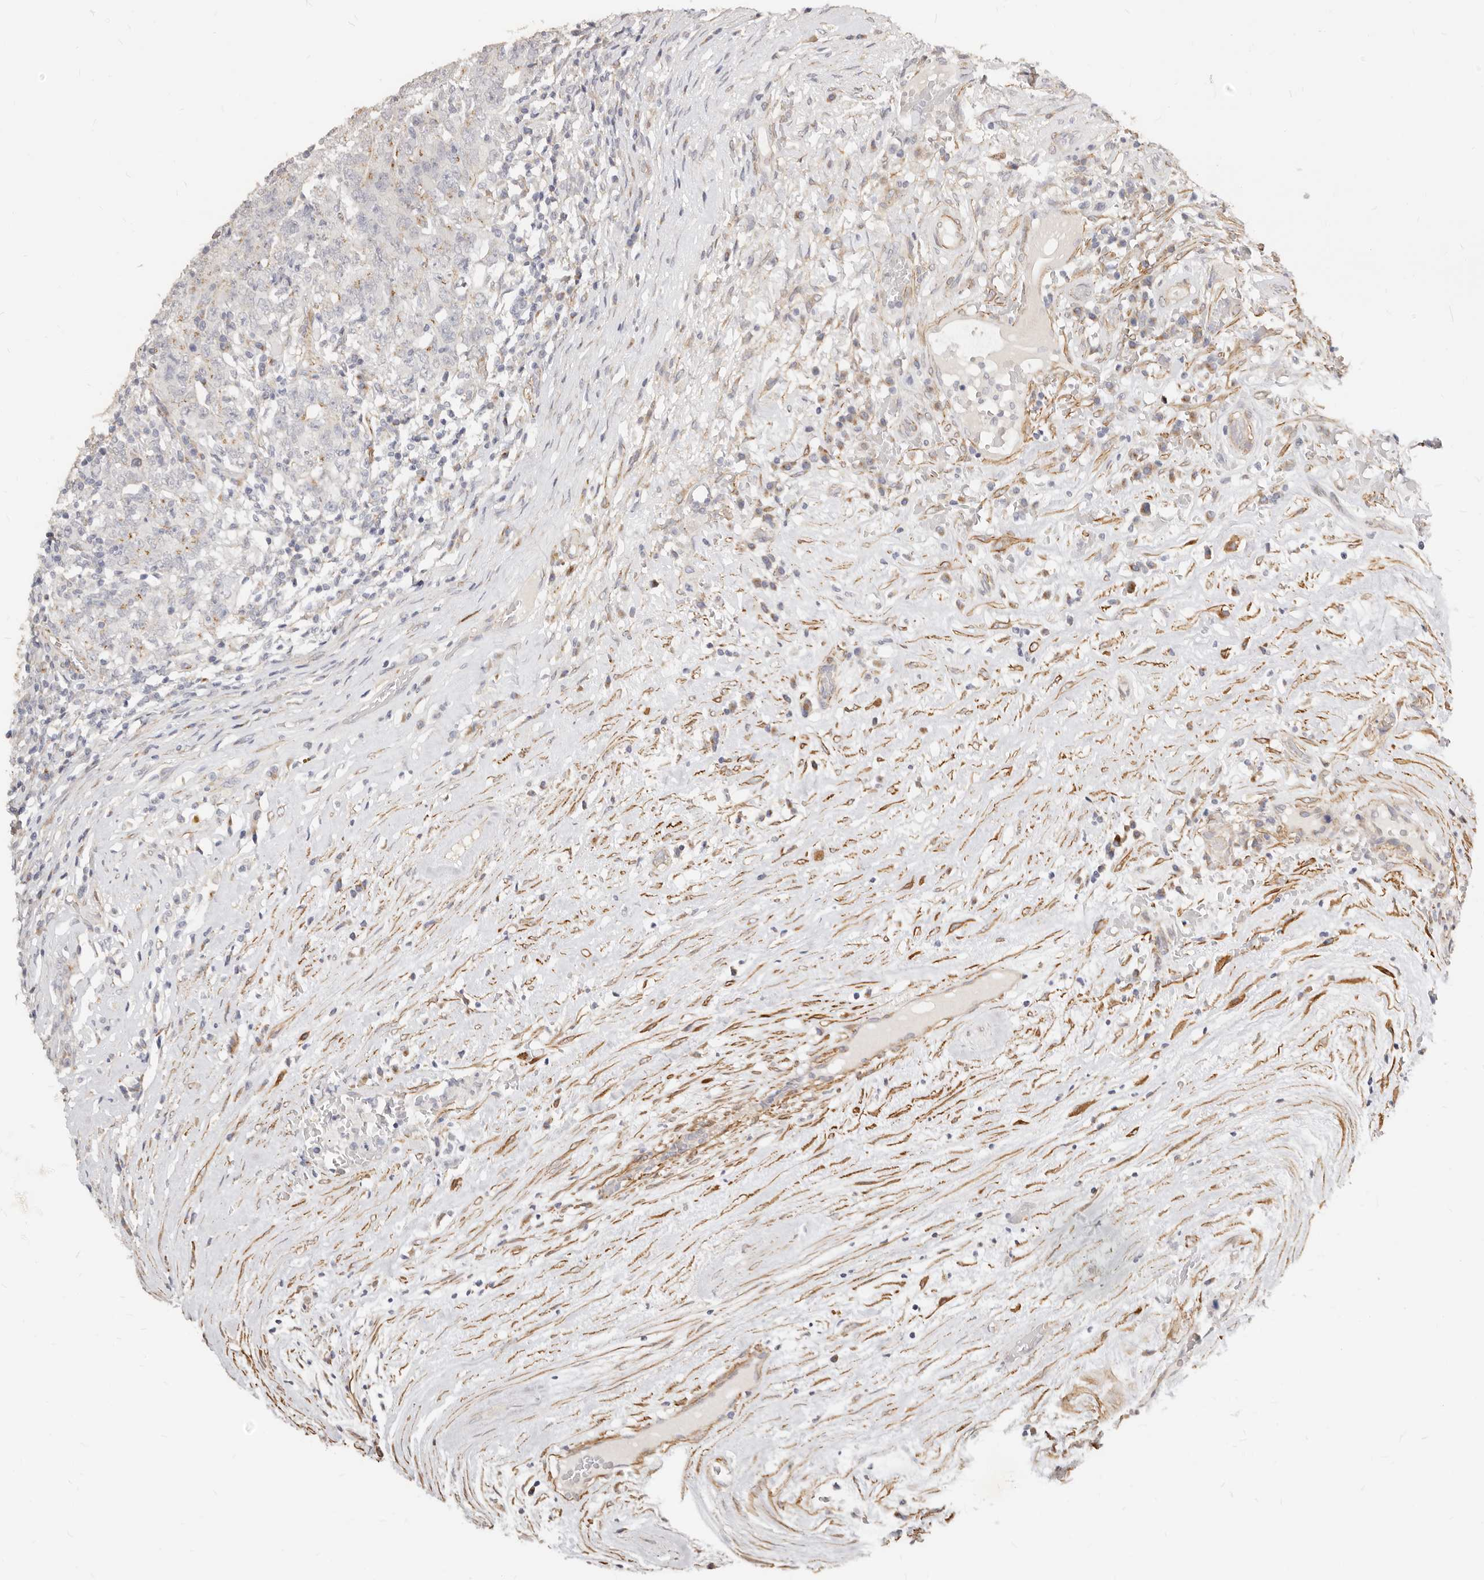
{"staining": {"intensity": "weak", "quantity": "<25%", "location": "cytoplasmic/membranous"}, "tissue": "testis cancer", "cell_type": "Tumor cells", "image_type": "cancer", "snomed": [{"axis": "morphology", "description": "Carcinoma, Embryonal, NOS"}, {"axis": "topography", "description": "Testis"}], "caption": "This is an IHC photomicrograph of testis embryonal carcinoma. There is no staining in tumor cells.", "gene": "RABAC1", "patient": {"sex": "male", "age": 26}}